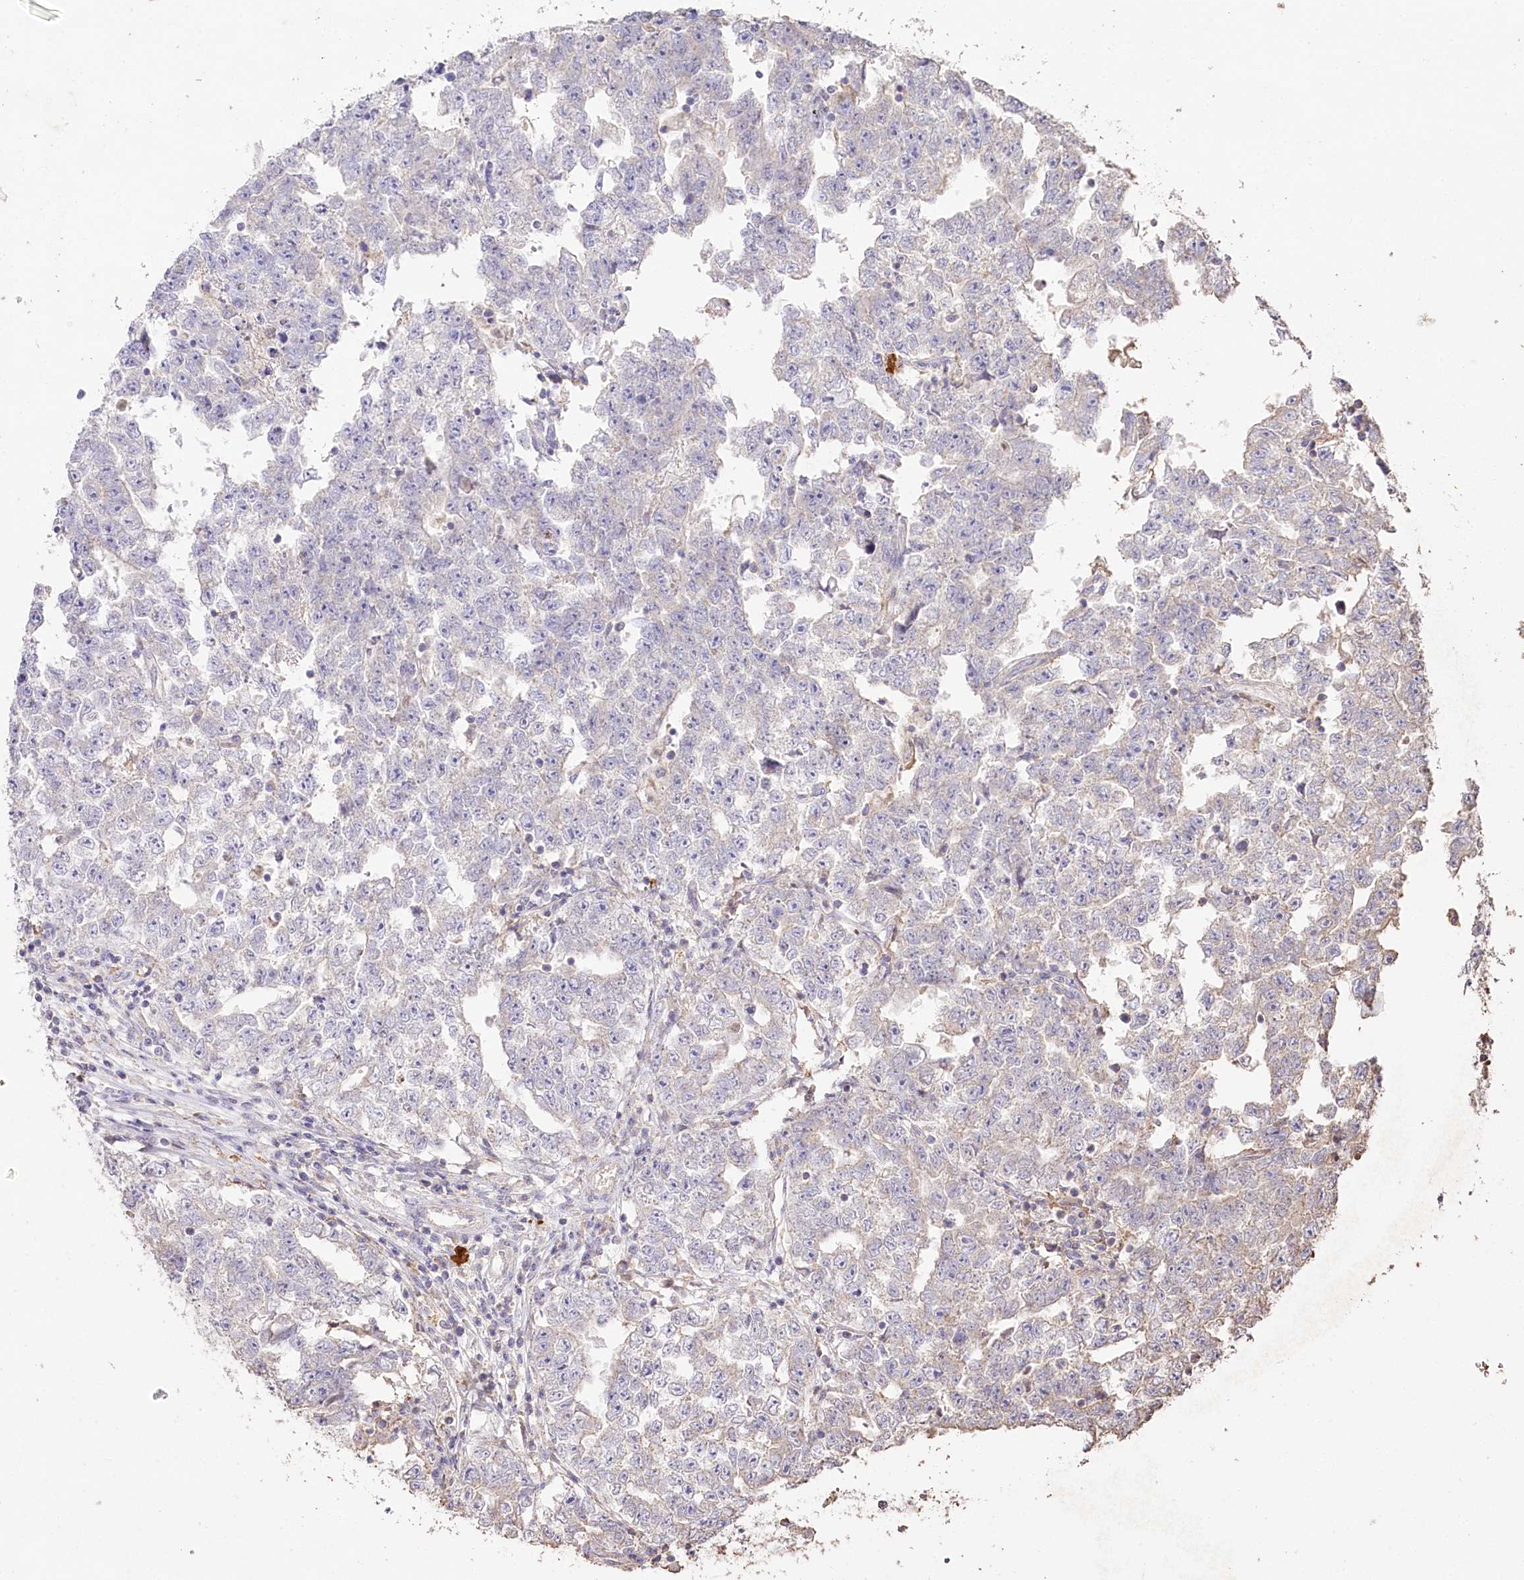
{"staining": {"intensity": "negative", "quantity": "none", "location": "none"}, "tissue": "testis cancer", "cell_type": "Tumor cells", "image_type": "cancer", "snomed": [{"axis": "morphology", "description": "Carcinoma, Embryonal, NOS"}, {"axis": "topography", "description": "Testis"}], "caption": "IHC image of neoplastic tissue: human testis cancer (embryonal carcinoma) stained with DAB displays no significant protein staining in tumor cells.", "gene": "IREB2", "patient": {"sex": "male", "age": 25}}